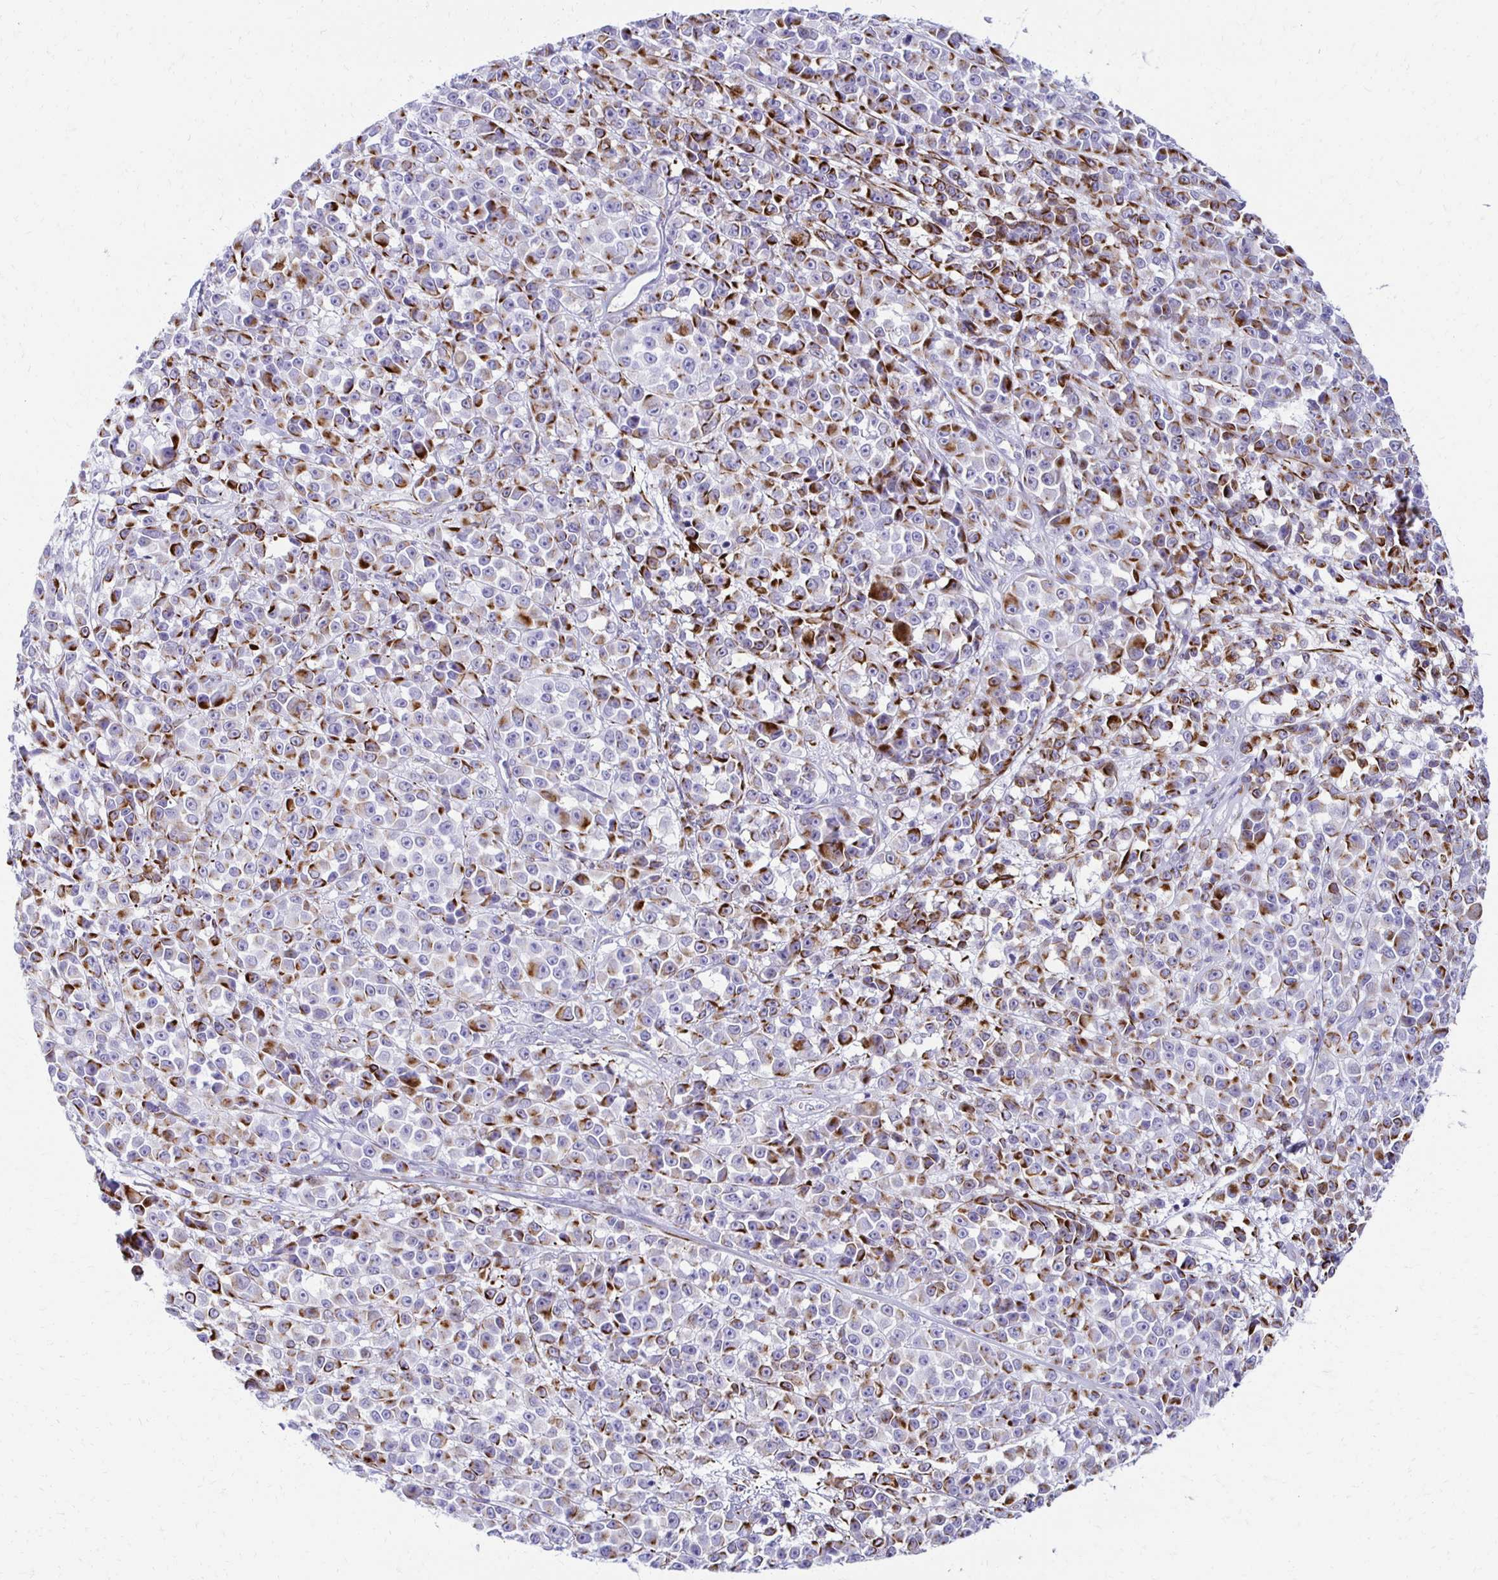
{"staining": {"intensity": "strong", "quantity": "25%-75%", "location": "cytoplasmic/membranous"}, "tissue": "melanoma", "cell_type": "Tumor cells", "image_type": "cancer", "snomed": [{"axis": "morphology", "description": "Malignant melanoma, NOS"}, {"axis": "topography", "description": "Skin"}, {"axis": "topography", "description": "Skin of back"}], "caption": "Tumor cells exhibit high levels of strong cytoplasmic/membranous staining in about 25%-75% of cells in melanoma.", "gene": "TMEM54", "patient": {"sex": "male", "age": 91}}